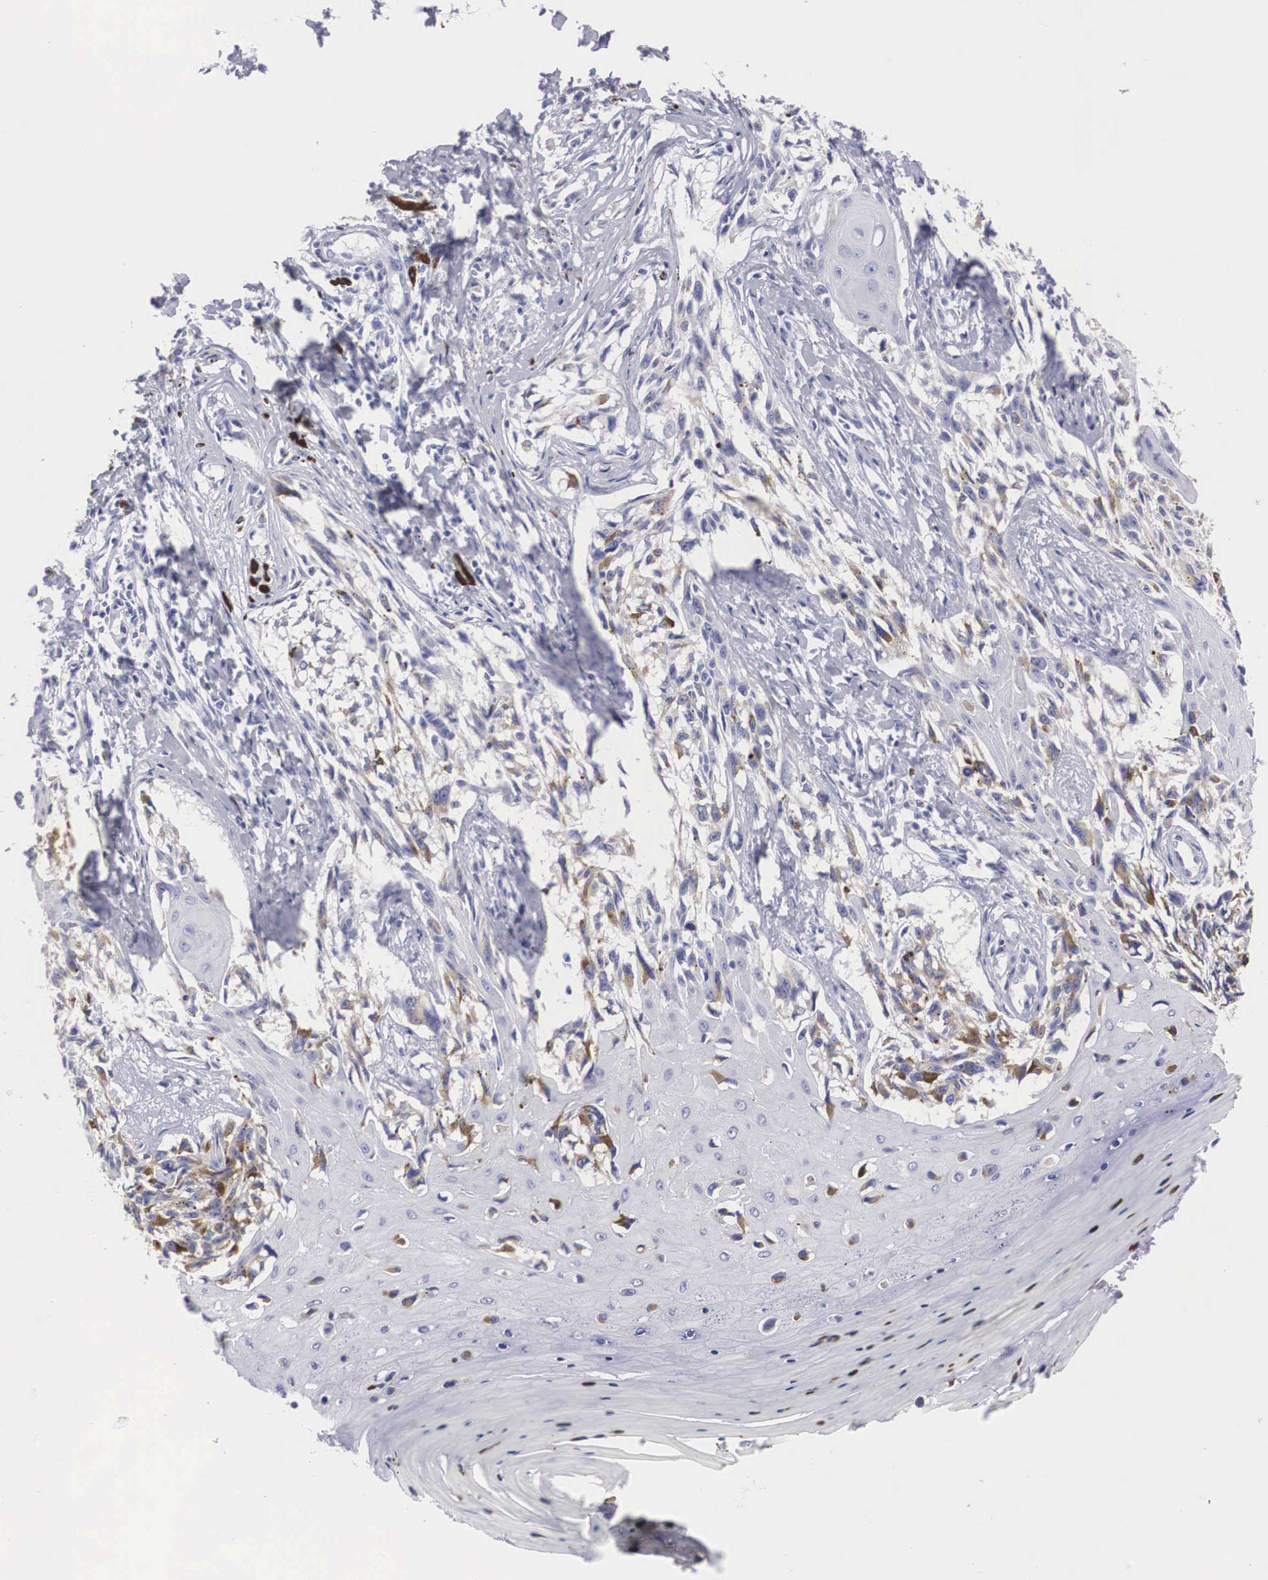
{"staining": {"intensity": "negative", "quantity": "none", "location": "none"}, "tissue": "melanoma", "cell_type": "Tumor cells", "image_type": "cancer", "snomed": [{"axis": "morphology", "description": "Malignant melanoma, NOS"}, {"axis": "topography", "description": "Skin"}], "caption": "There is no significant staining in tumor cells of melanoma.", "gene": "ARMCX3", "patient": {"sex": "female", "age": 82}}